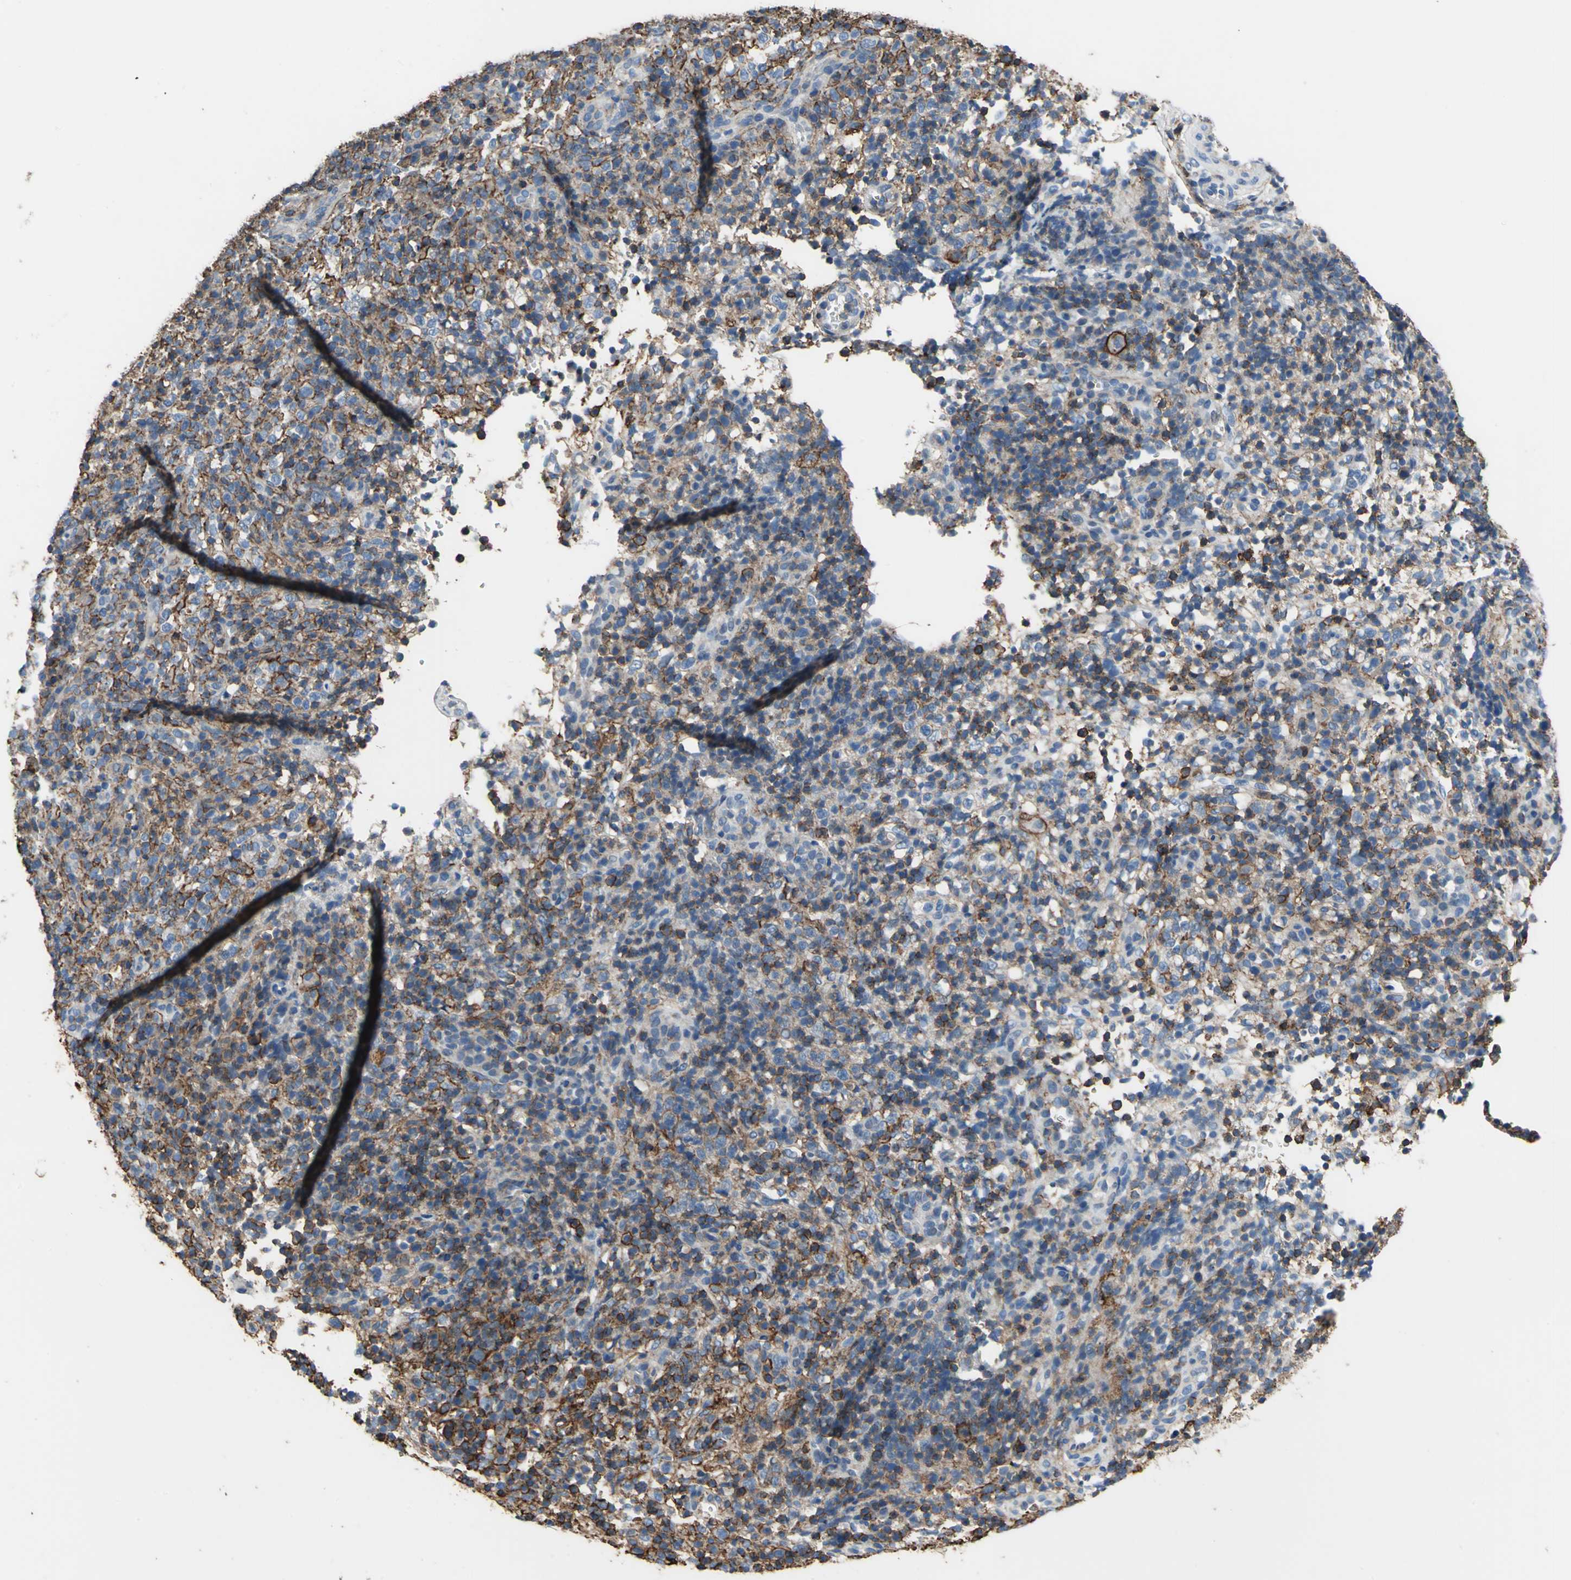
{"staining": {"intensity": "strong", "quantity": ">75%", "location": "cytoplasmic/membranous"}, "tissue": "lymphoma", "cell_type": "Tumor cells", "image_type": "cancer", "snomed": [{"axis": "morphology", "description": "Malignant lymphoma, non-Hodgkin's type, High grade"}, {"axis": "topography", "description": "Lymph node"}], "caption": "Immunohistochemical staining of malignant lymphoma, non-Hodgkin's type (high-grade) reveals high levels of strong cytoplasmic/membranous protein positivity in approximately >75% of tumor cells. The protein is stained brown, and the nuclei are stained in blue (DAB IHC with brightfield microscopy, high magnification).", "gene": "CD44", "patient": {"sex": "female", "age": 76}}